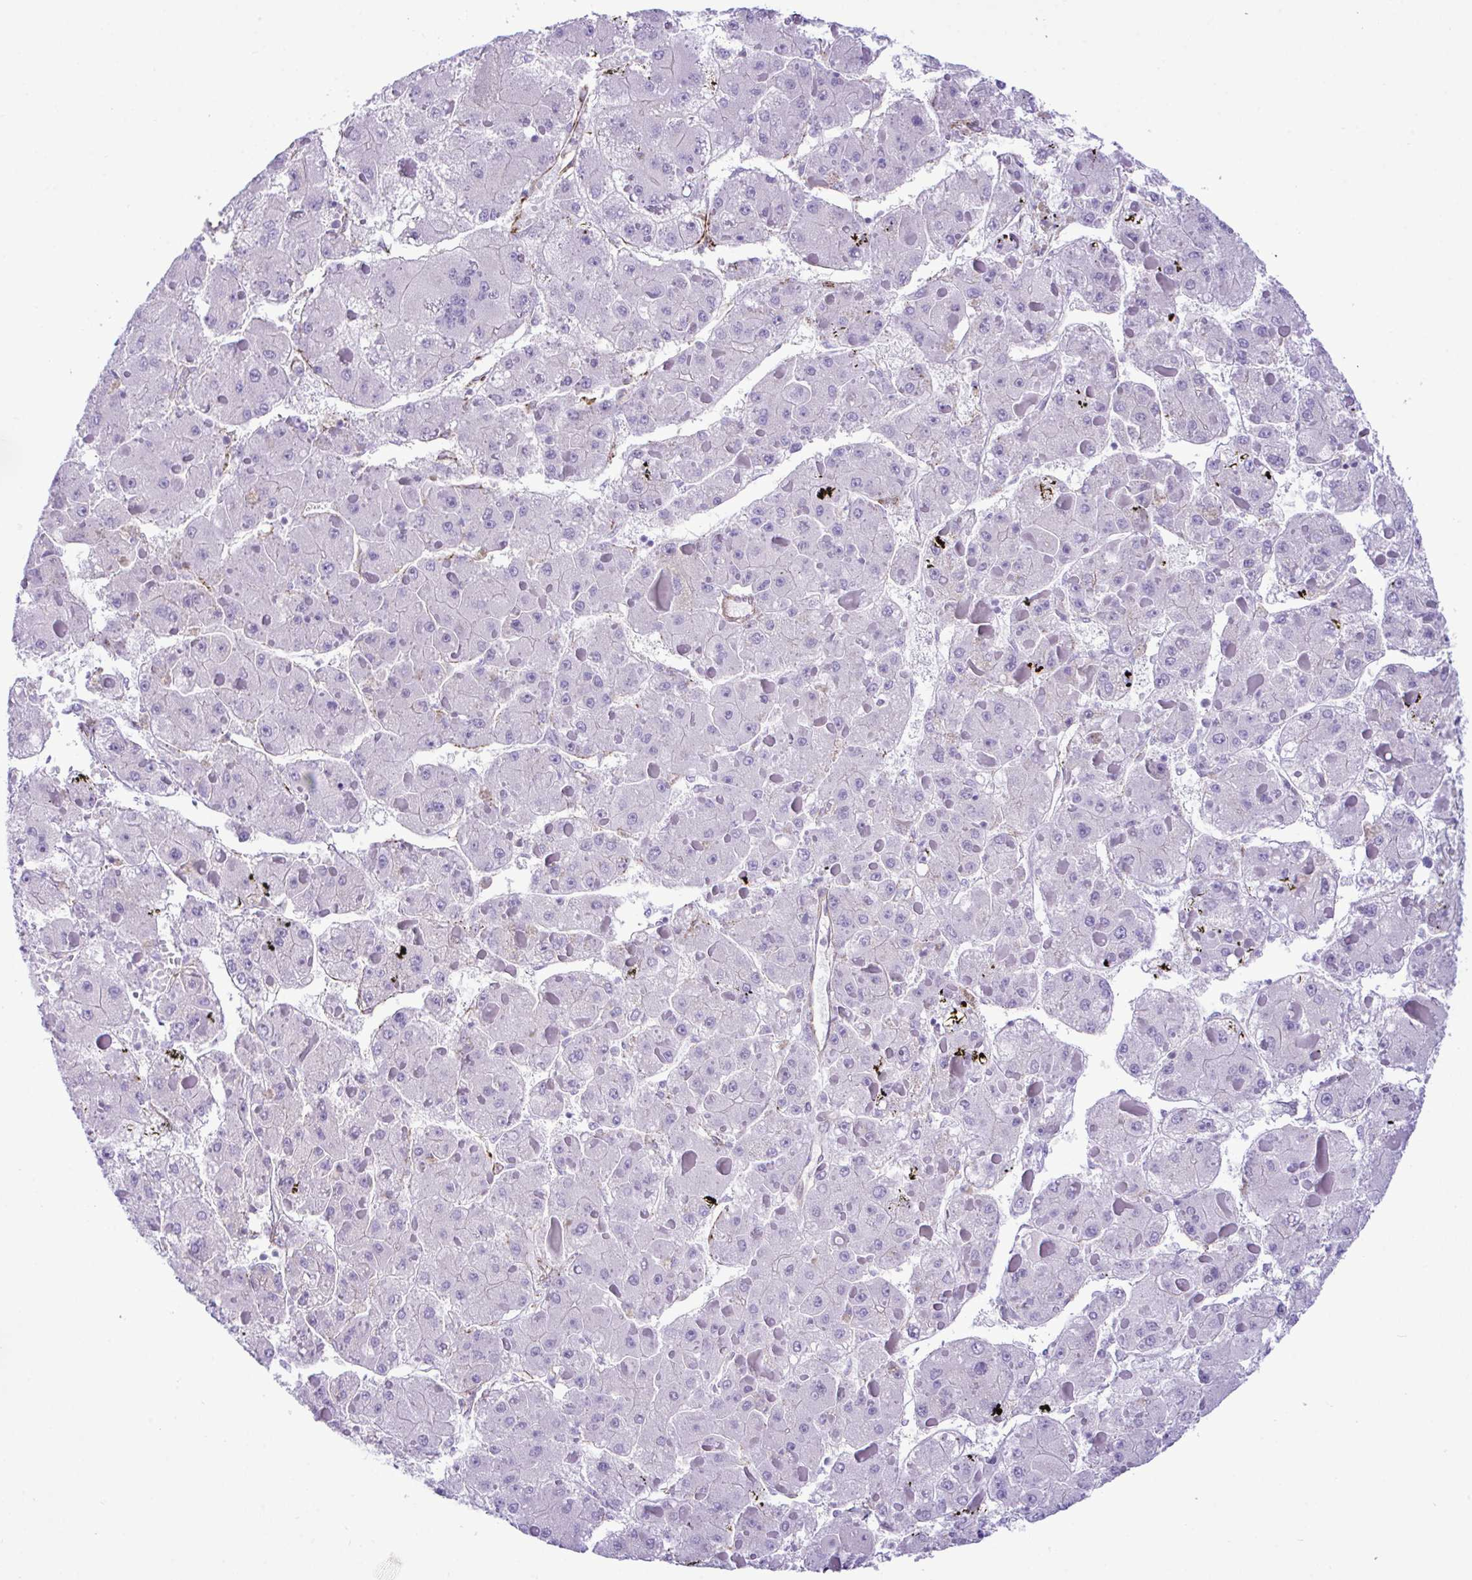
{"staining": {"intensity": "negative", "quantity": "none", "location": "none"}, "tissue": "liver cancer", "cell_type": "Tumor cells", "image_type": "cancer", "snomed": [{"axis": "morphology", "description": "Carcinoma, Hepatocellular, NOS"}, {"axis": "topography", "description": "Liver"}], "caption": "Tumor cells show no significant protein expression in liver cancer.", "gene": "SYNPO2L", "patient": {"sex": "female", "age": 73}}